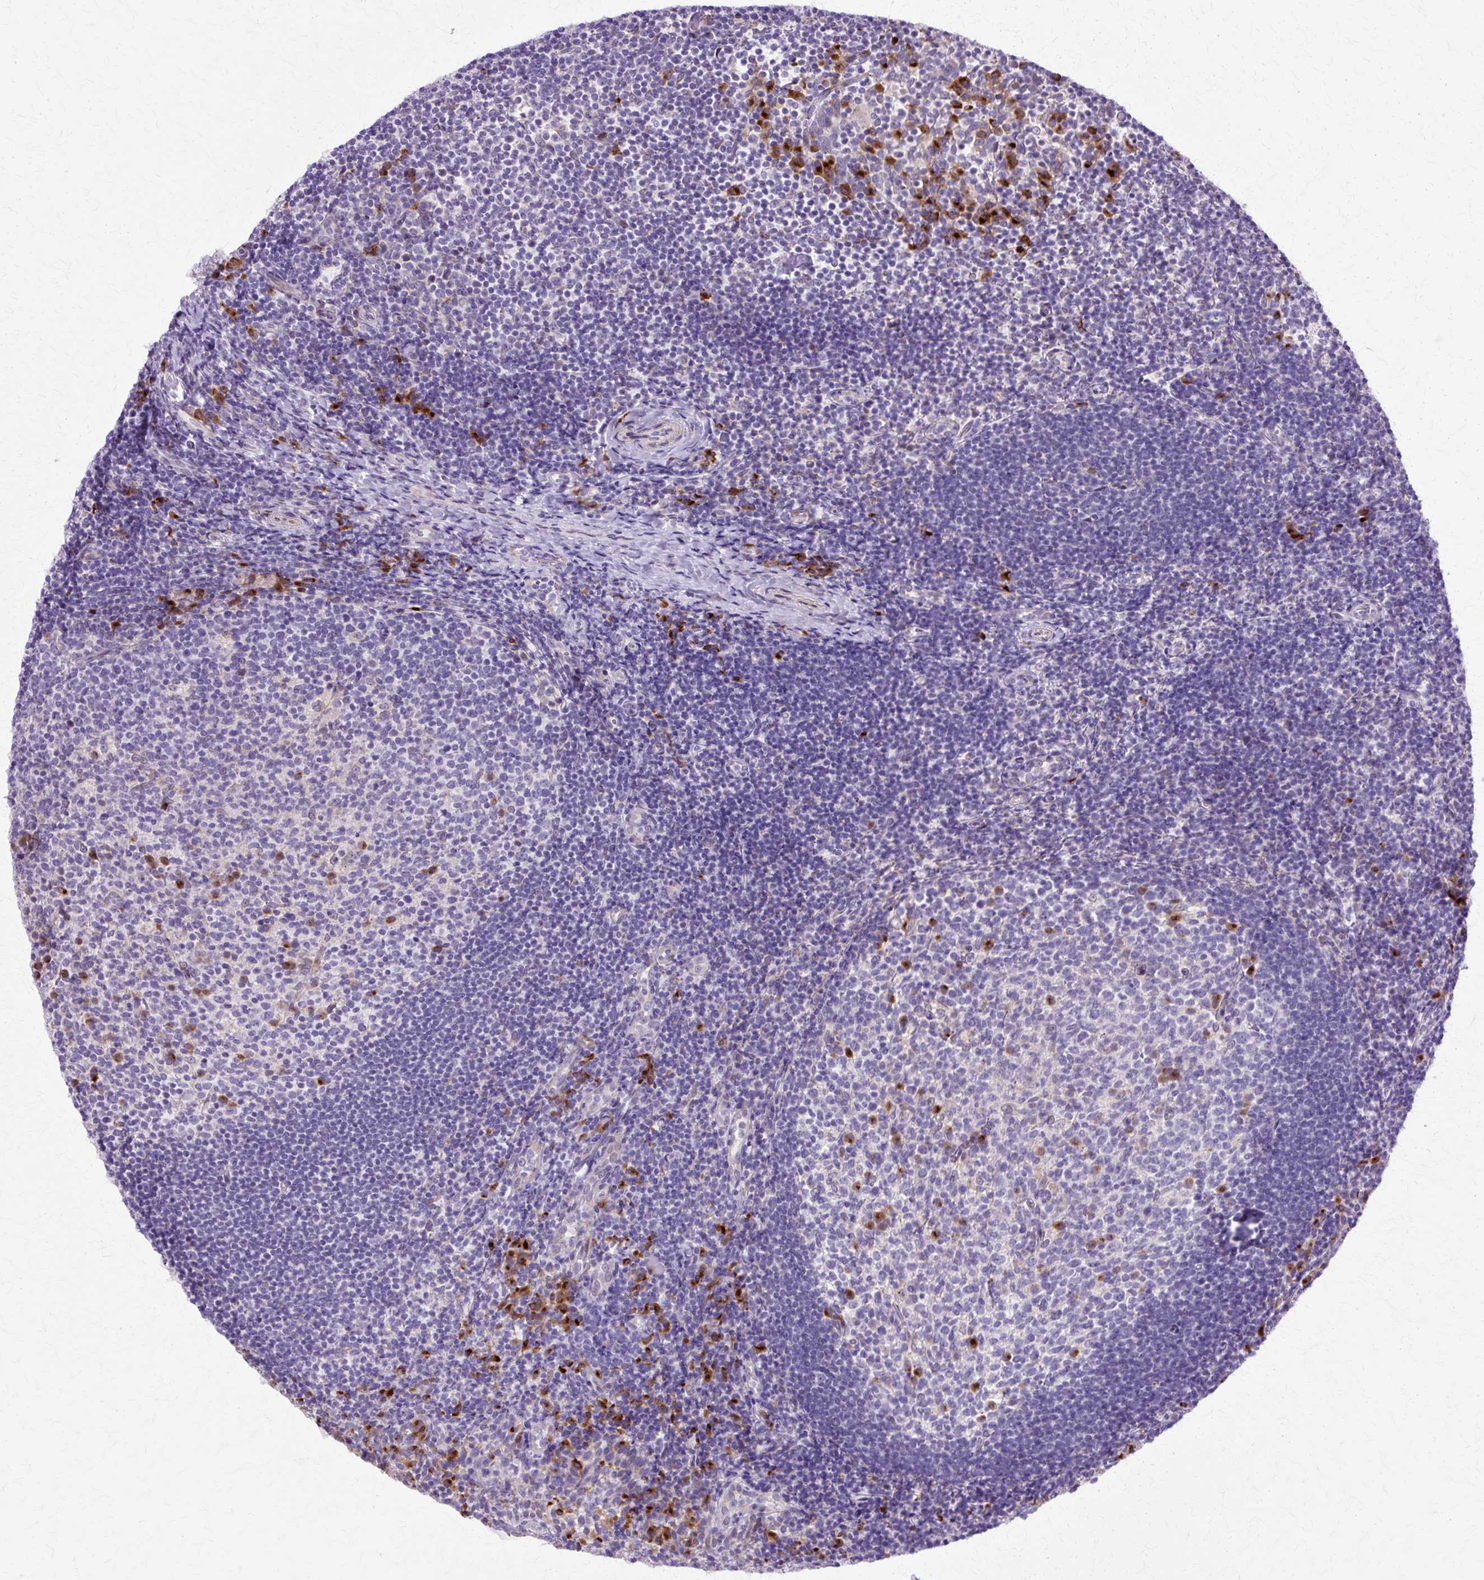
{"staining": {"intensity": "strong", "quantity": "<25%", "location": "cytoplasmic/membranous"}, "tissue": "tonsil", "cell_type": "Germinal center cells", "image_type": "normal", "snomed": [{"axis": "morphology", "description": "Normal tissue, NOS"}, {"axis": "topography", "description": "Tonsil"}], "caption": "Protein staining of benign tonsil exhibits strong cytoplasmic/membranous positivity in approximately <25% of germinal center cells.", "gene": "TBC1D3B", "patient": {"sex": "female", "age": 10}}